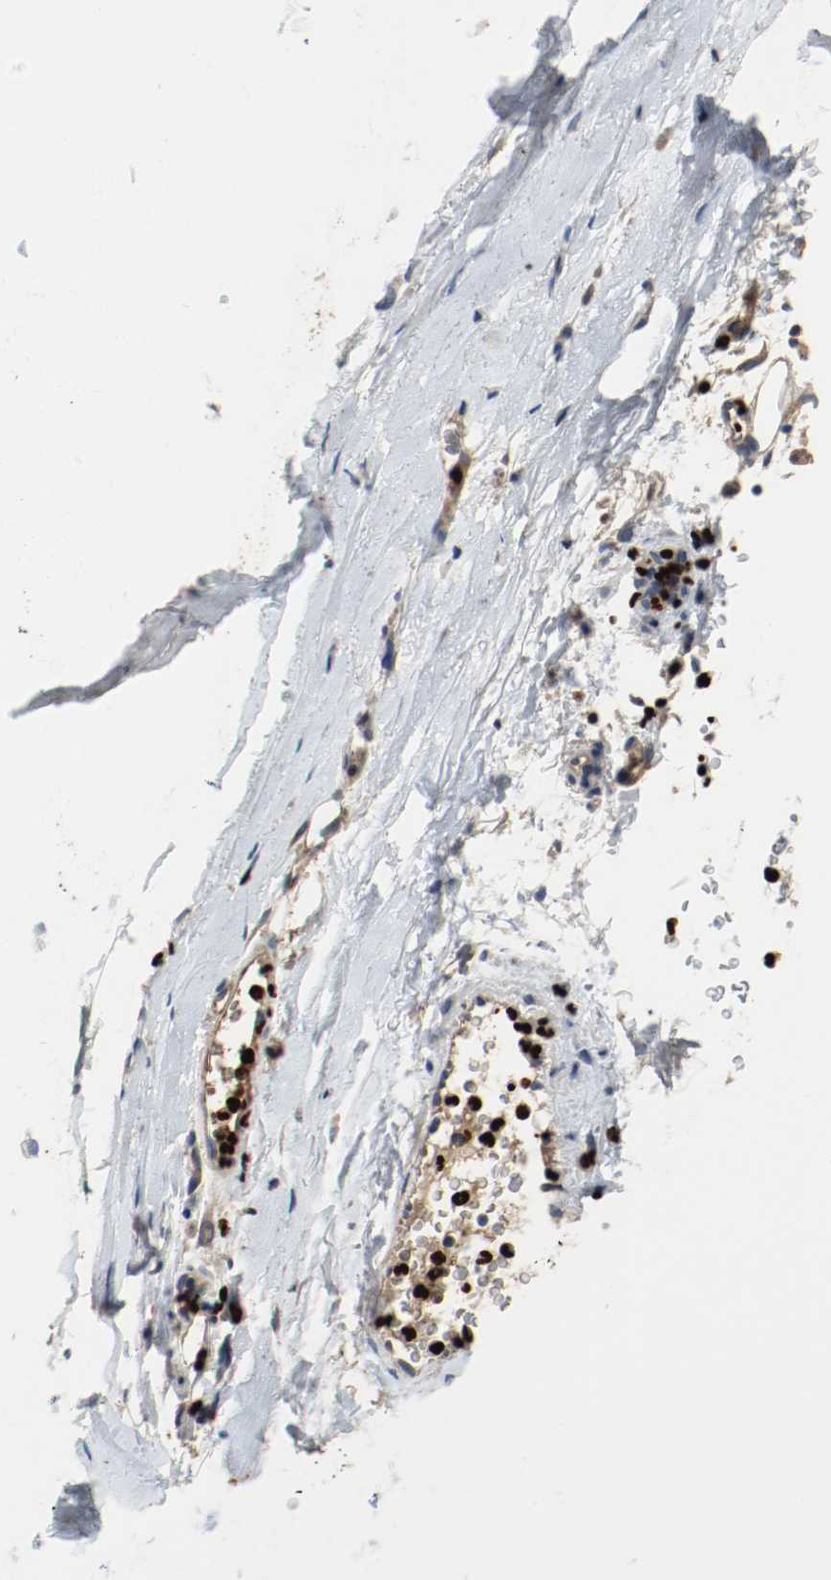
{"staining": {"intensity": "negative", "quantity": "none", "location": "none"}, "tissue": "adipose tissue", "cell_type": "Adipocytes", "image_type": "normal", "snomed": [{"axis": "morphology", "description": "Normal tissue, NOS"}, {"axis": "topography", "description": "Cartilage tissue"}, {"axis": "topography", "description": "Bronchus"}], "caption": "The image reveals no staining of adipocytes in normal adipose tissue. (DAB IHC, high magnification).", "gene": "BLK", "patient": {"sex": "female", "age": 73}}